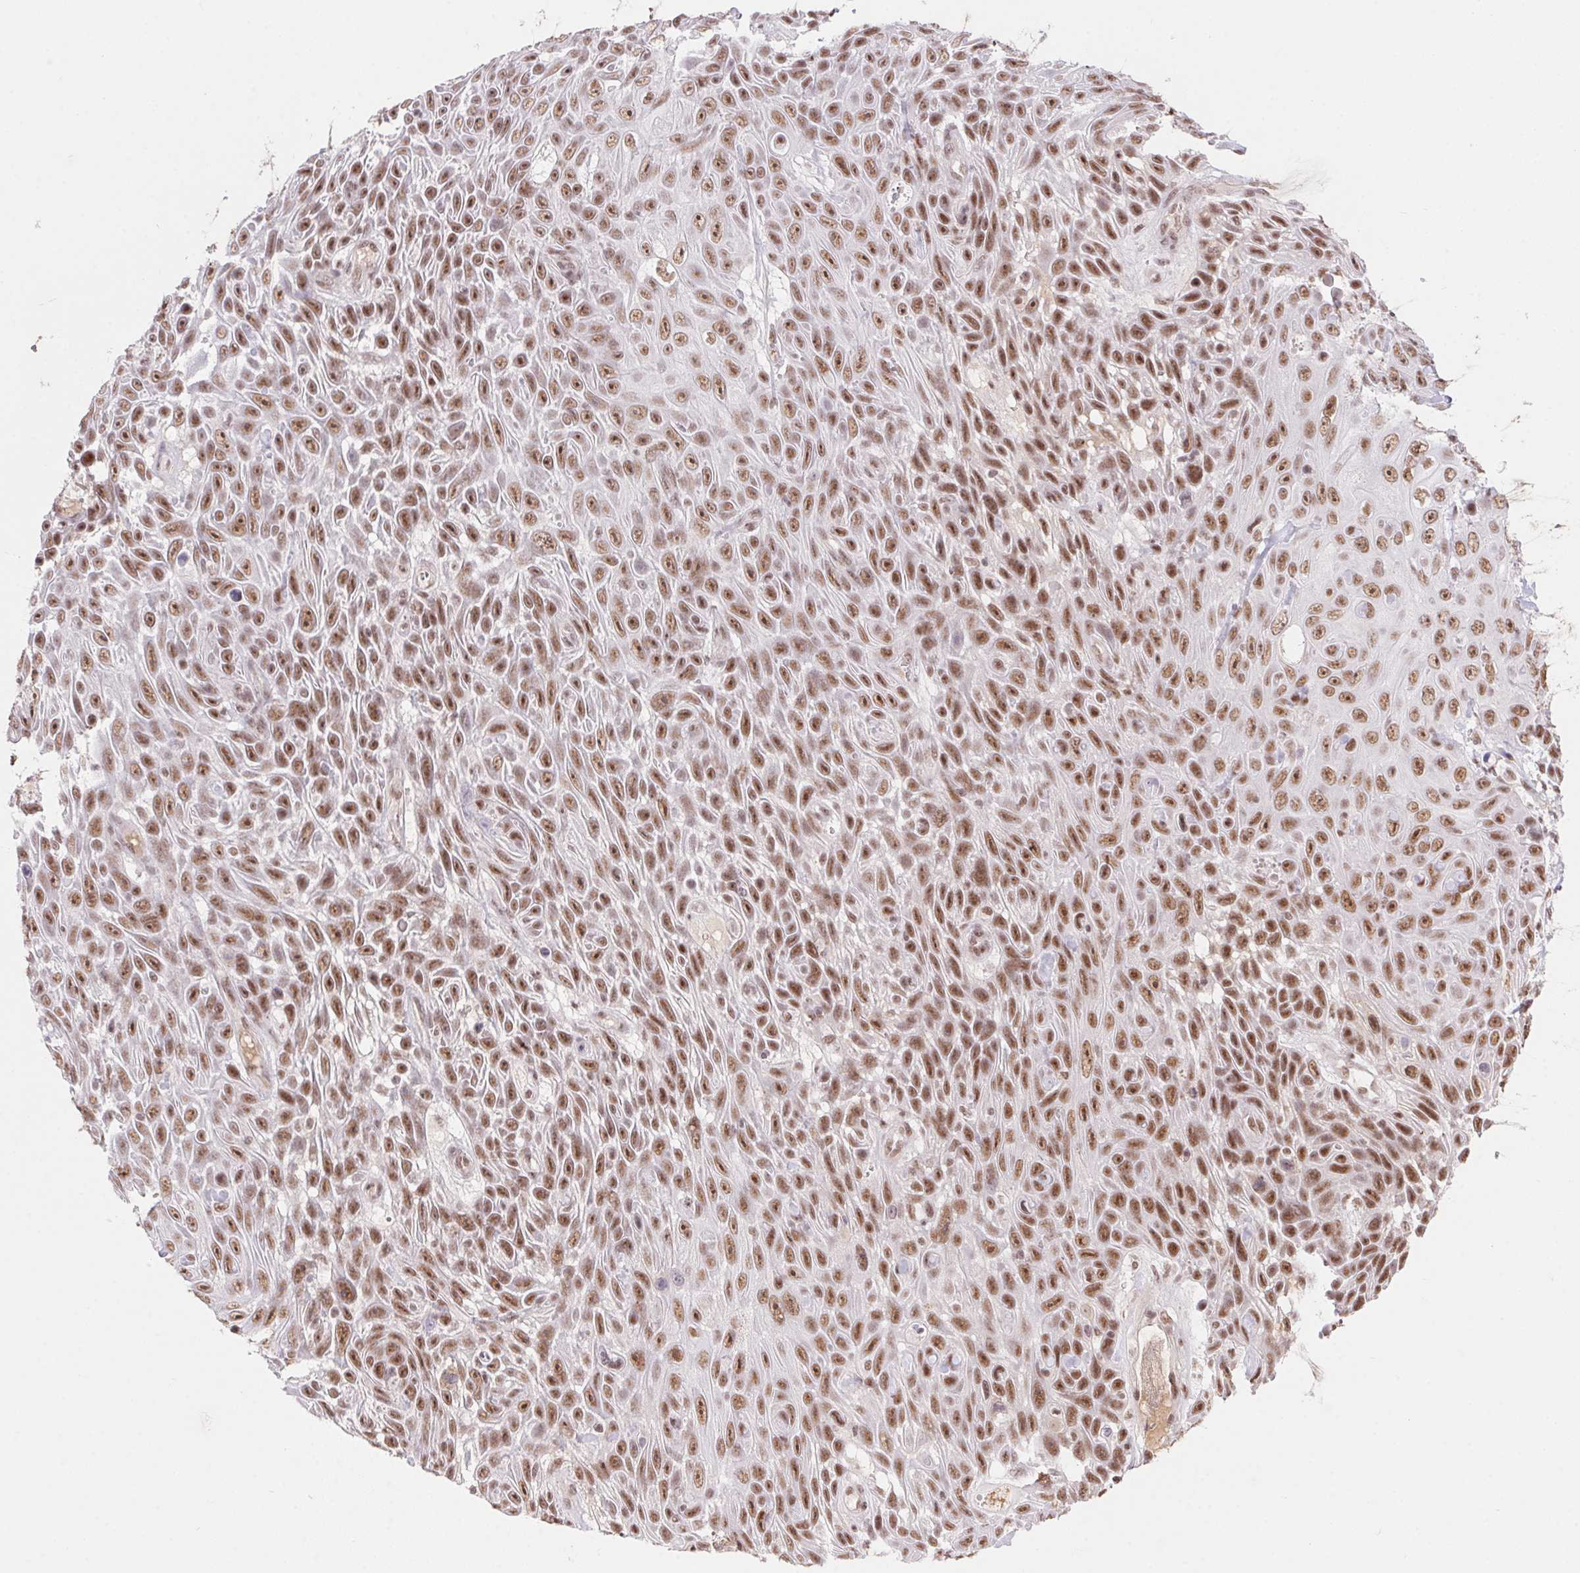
{"staining": {"intensity": "moderate", "quantity": ">75%", "location": "nuclear"}, "tissue": "skin cancer", "cell_type": "Tumor cells", "image_type": "cancer", "snomed": [{"axis": "morphology", "description": "Squamous cell carcinoma, NOS"}, {"axis": "topography", "description": "Skin"}], "caption": "Immunohistochemistry histopathology image of skin cancer stained for a protein (brown), which reveals medium levels of moderate nuclear expression in approximately >75% of tumor cells.", "gene": "DDX17", "patient": {"sex": "male", "age": 82}}